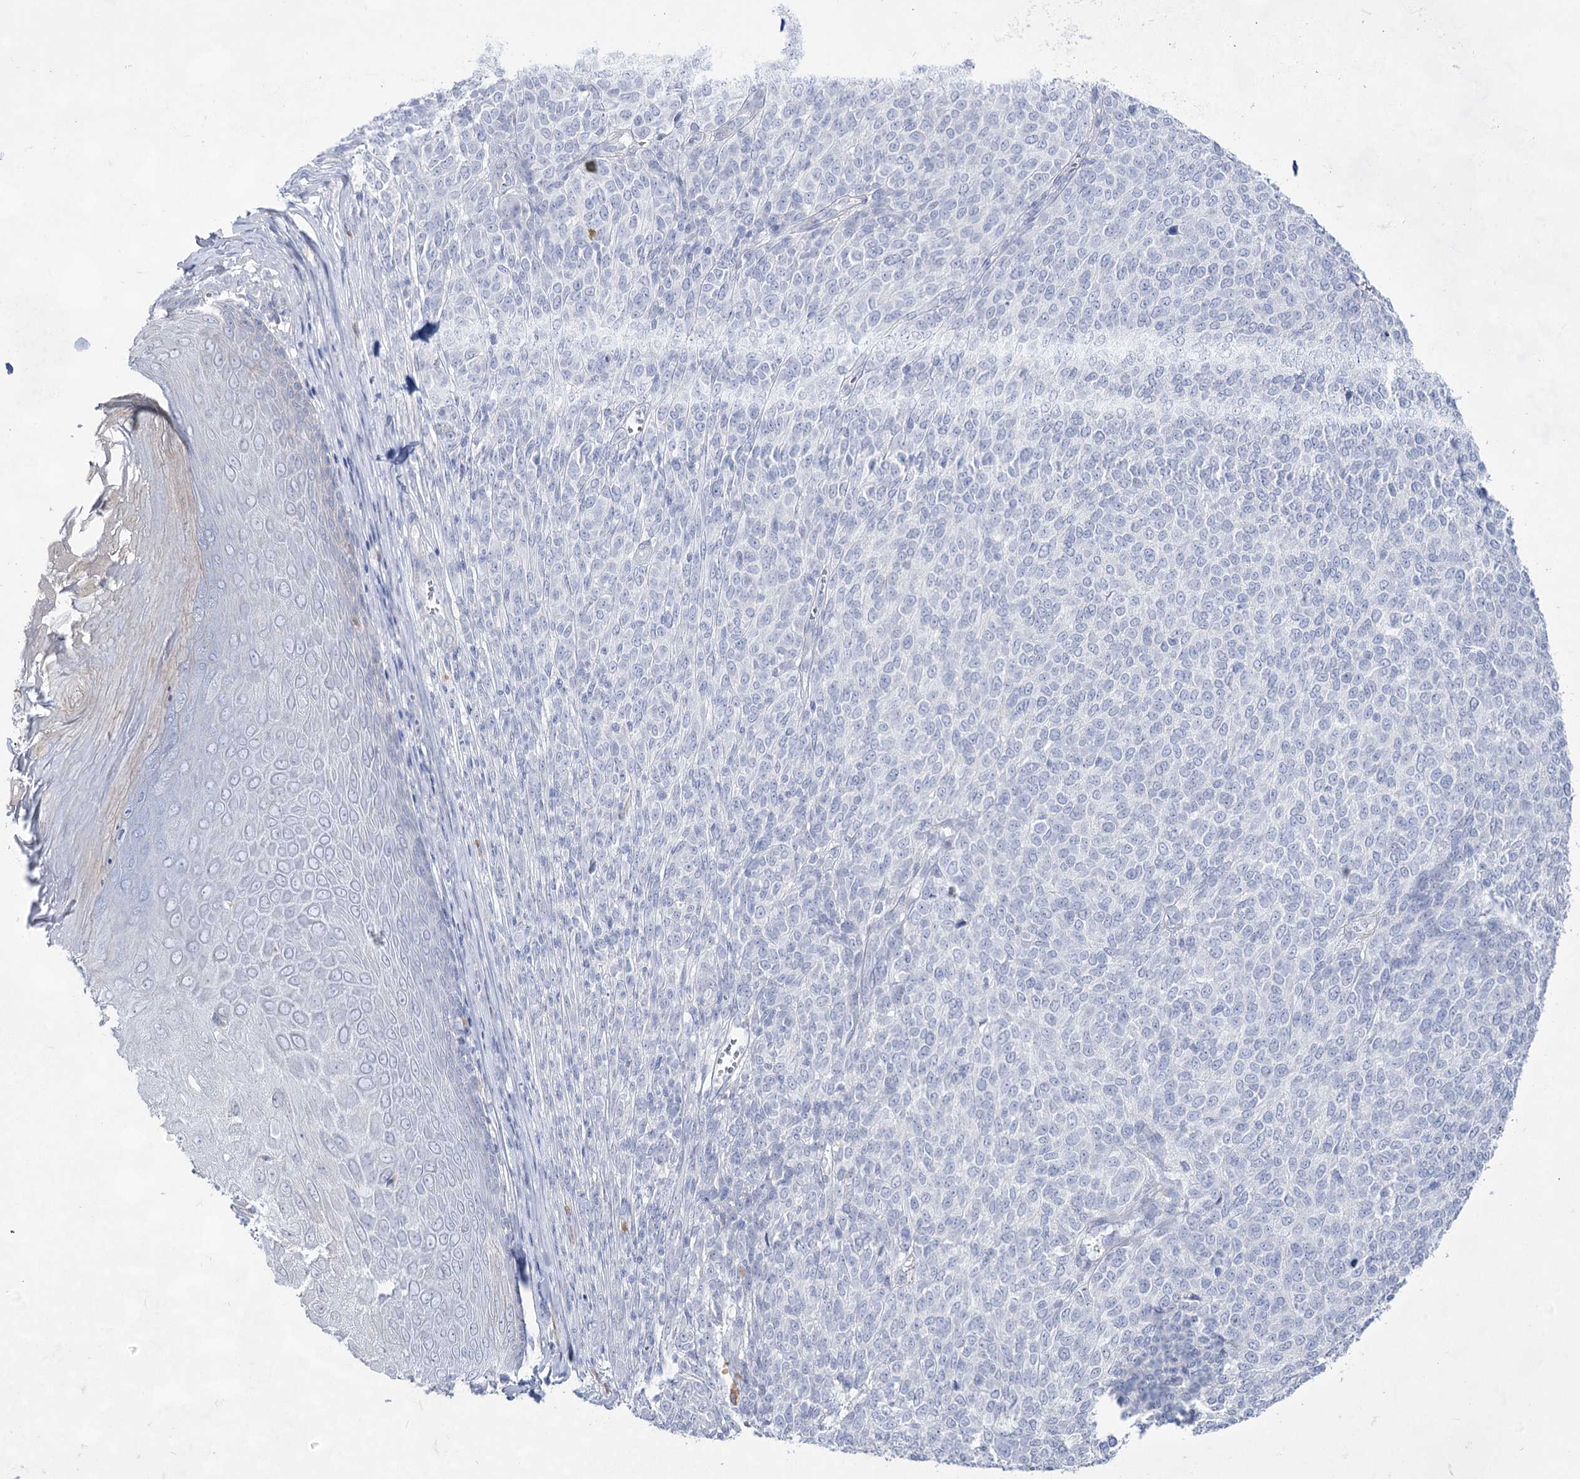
{"staining": {"intensity": "negative", "quantity": "none", "location": "none"}, "tissue": "melanoma", "cell_type": "Tumor cells", "image_type": "cancer", "snomed": [{"axis": "morphology", "description": "Malignant melanoma, NOS"}, {"axis": "topography", "description": "Skin"}], "caption": "DAB (3,3'-diaminobenzidine) immunohistochemical staining of human melanoma displays no significant staining in tumor cells.", "gene": "ACRV1", "patient": {"sex": "male", "age": 49}}